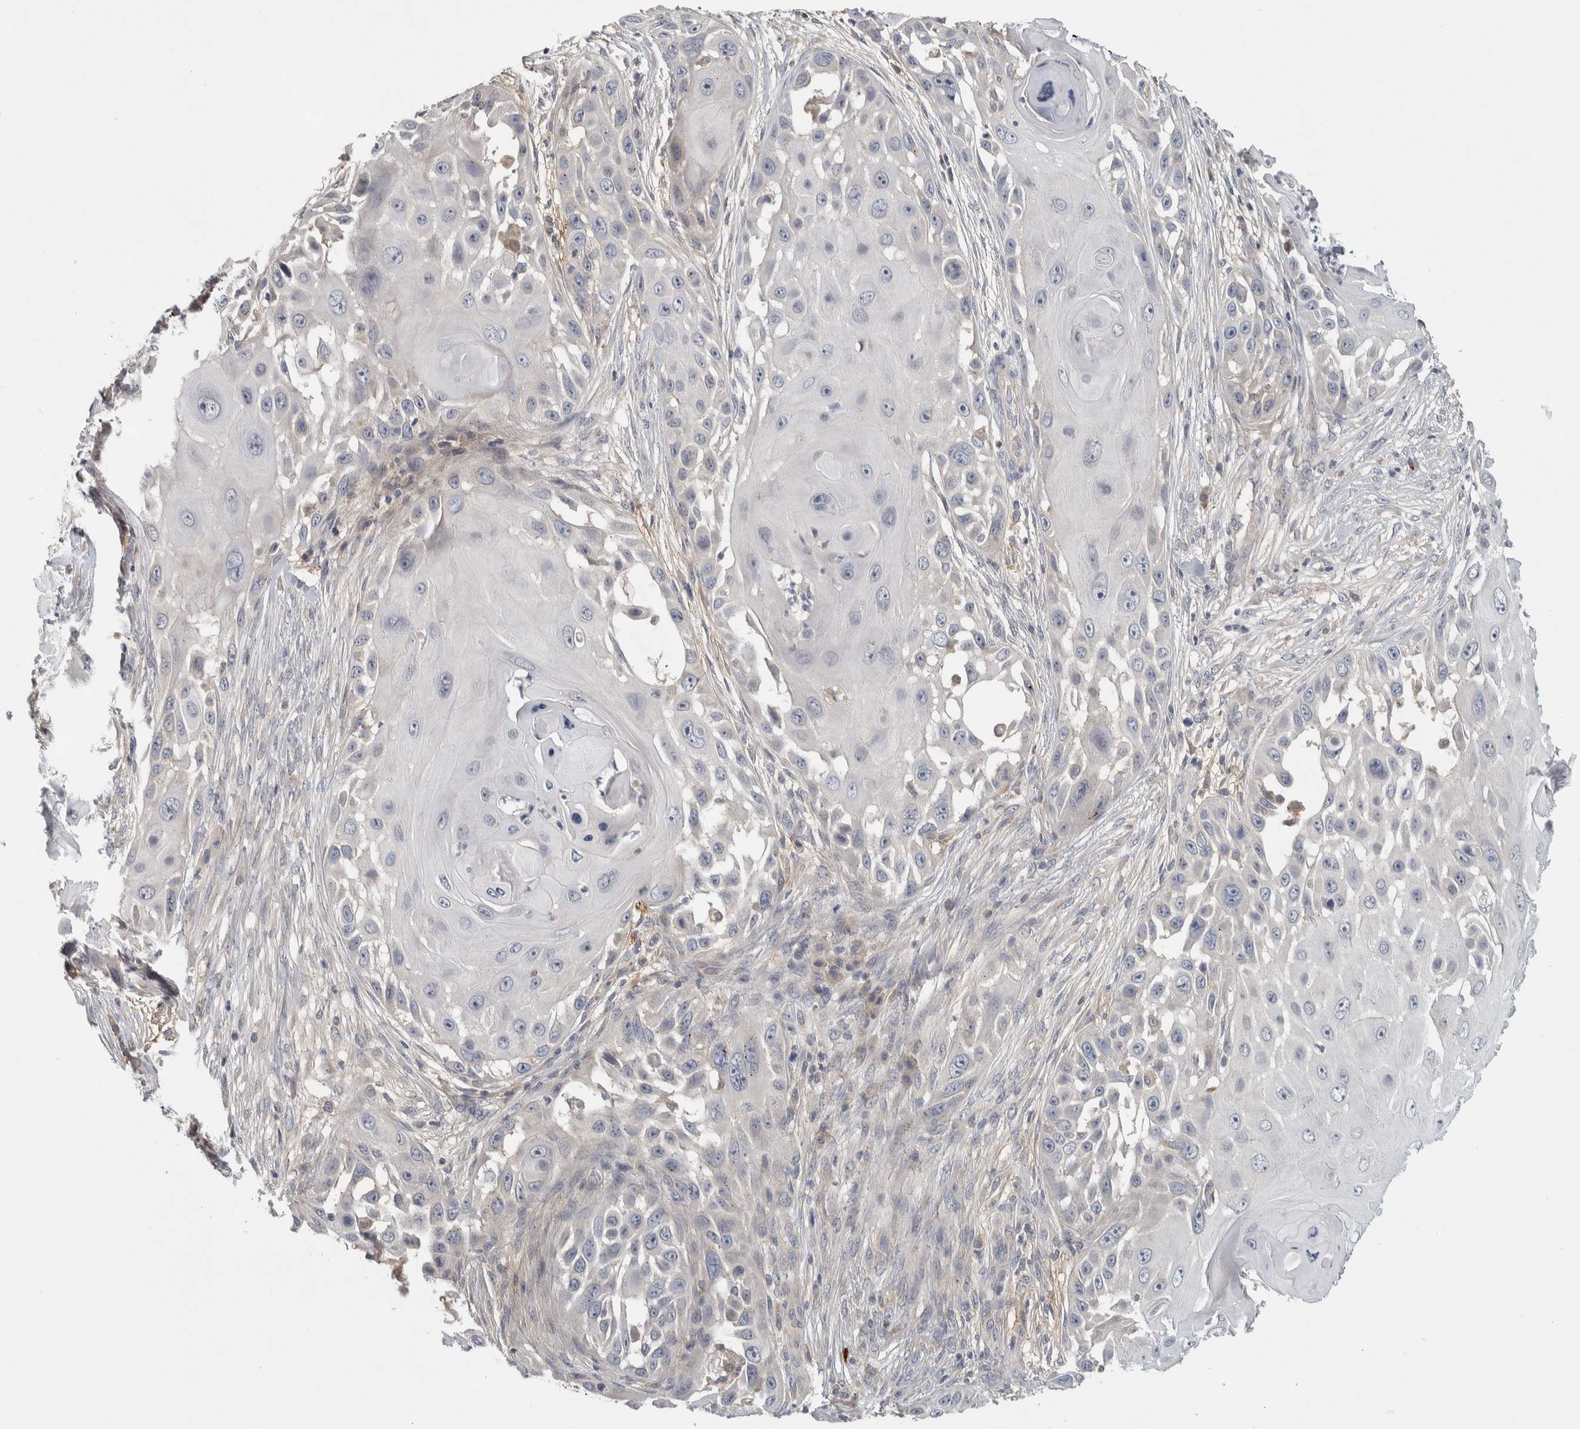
{"staining": {"intensity": "negative", "quantity": "none", "location": "none"}, "tissue": "skin cancer", "cell_type": "Tumor cells", "image_type": "cancer", "snomed": [{"axis": "morphology", "description": "Squamous cell carcinoma, NOS"}, {"axis": "topography", "description": "Skin"}], "caption": "DAB immunohistochemical staining of squamous cell carcinoma (skin) reveals no significant positivity in tumor cells.", "gene": "ADPRM", "patient": {"sex": "female", "age": 44}}